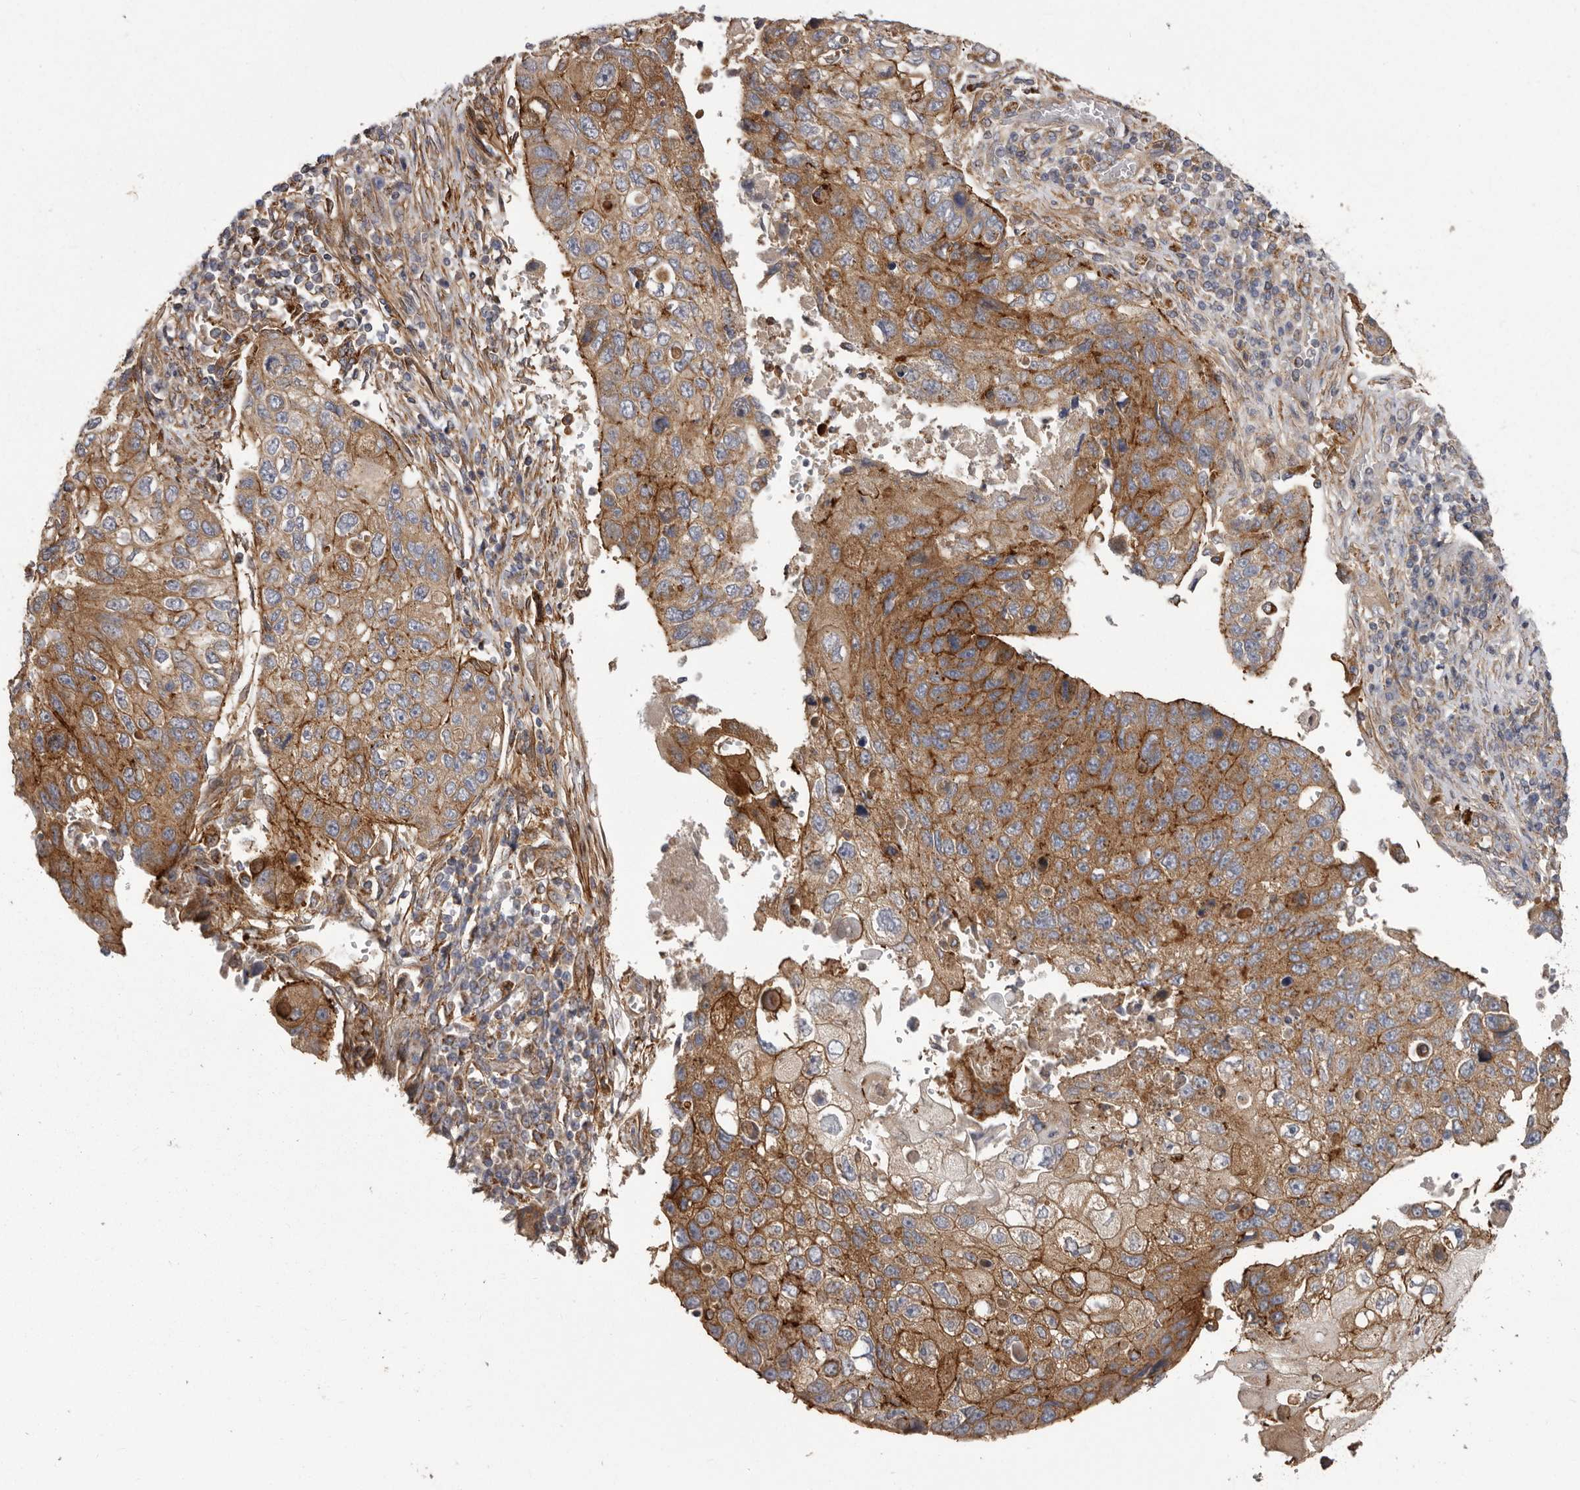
{"staining": {"intensity": "moderate", "quantity": ">75%", "location": "cytoplasmic/membranous"}, "tissue": "lung cancer", "cell_type": "Tumor cells", "image_type": "cancer", "snomed": [{"axis": "morphology", "description": "Squamous cell carcinoma, NOS"}, {"axis": "topography", "description": "Lung"}], "caption": "DAB (3,3'-diaminobenzidine) immunohistochemical staining of human lung cancer shows moderate cytoplasmic/membranous protein staining in about >75% of tumor cells. (DAB IHC with brightfield microscopy, high magnification).", "gene": "ENAH", "patient": {"sex": "male", "age": 61}}